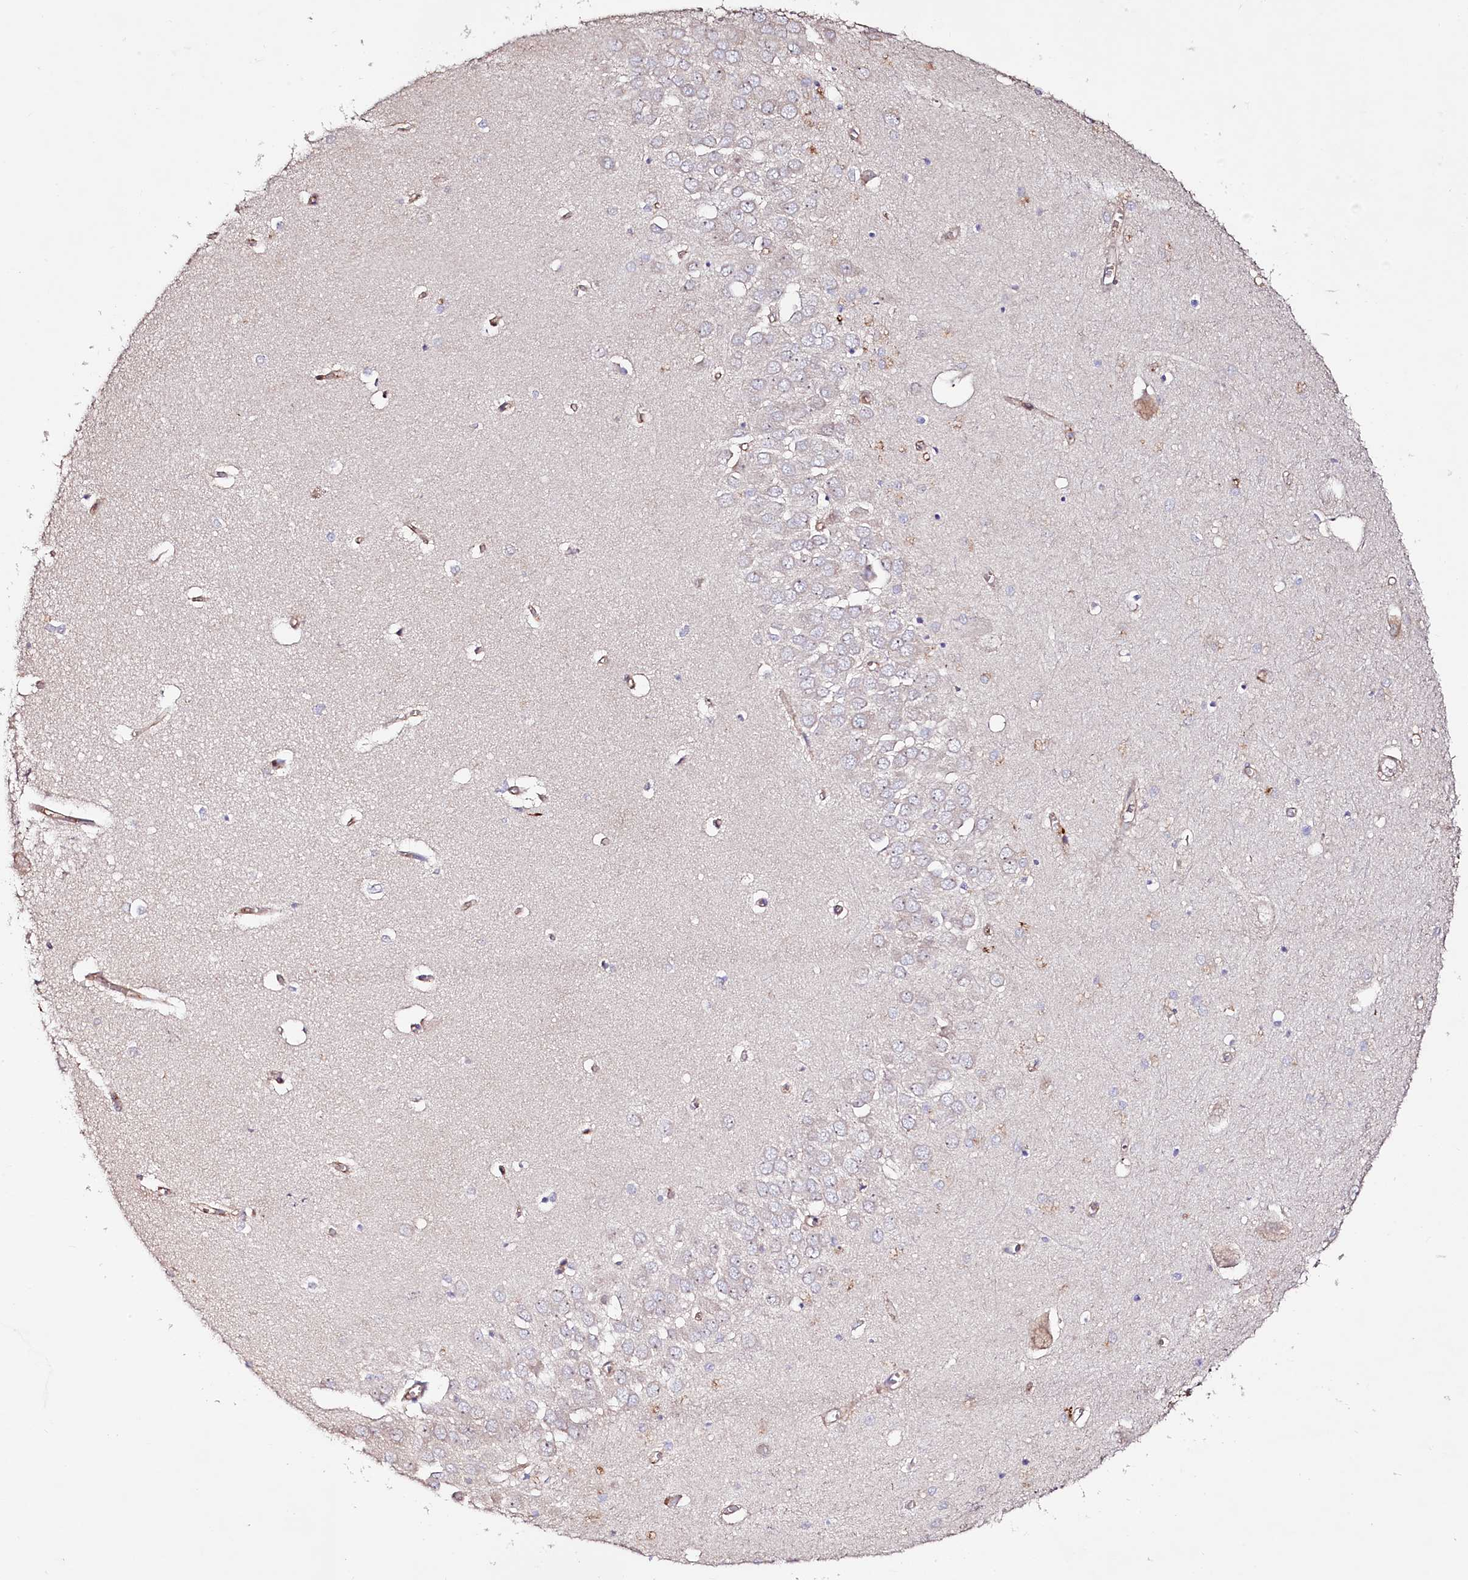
{"staining": {"intensity": "negative", "quantity": "none", "location": "none"}, "tissue": "hippocampus", "cell_type": "Glial cells", "image_type": "normal", "snomed": [{"axis": "morphology", "description": "Normal tissue, NOS"}, {"axis": "topography", "description": "Hippocampus"}], "caption": "DAB immunohistochemical staining of benign hippocampus shows no significant positivity in glial cells.", "gene": "KLHDC4", "patient": {"sex": "male", "age": 70}}